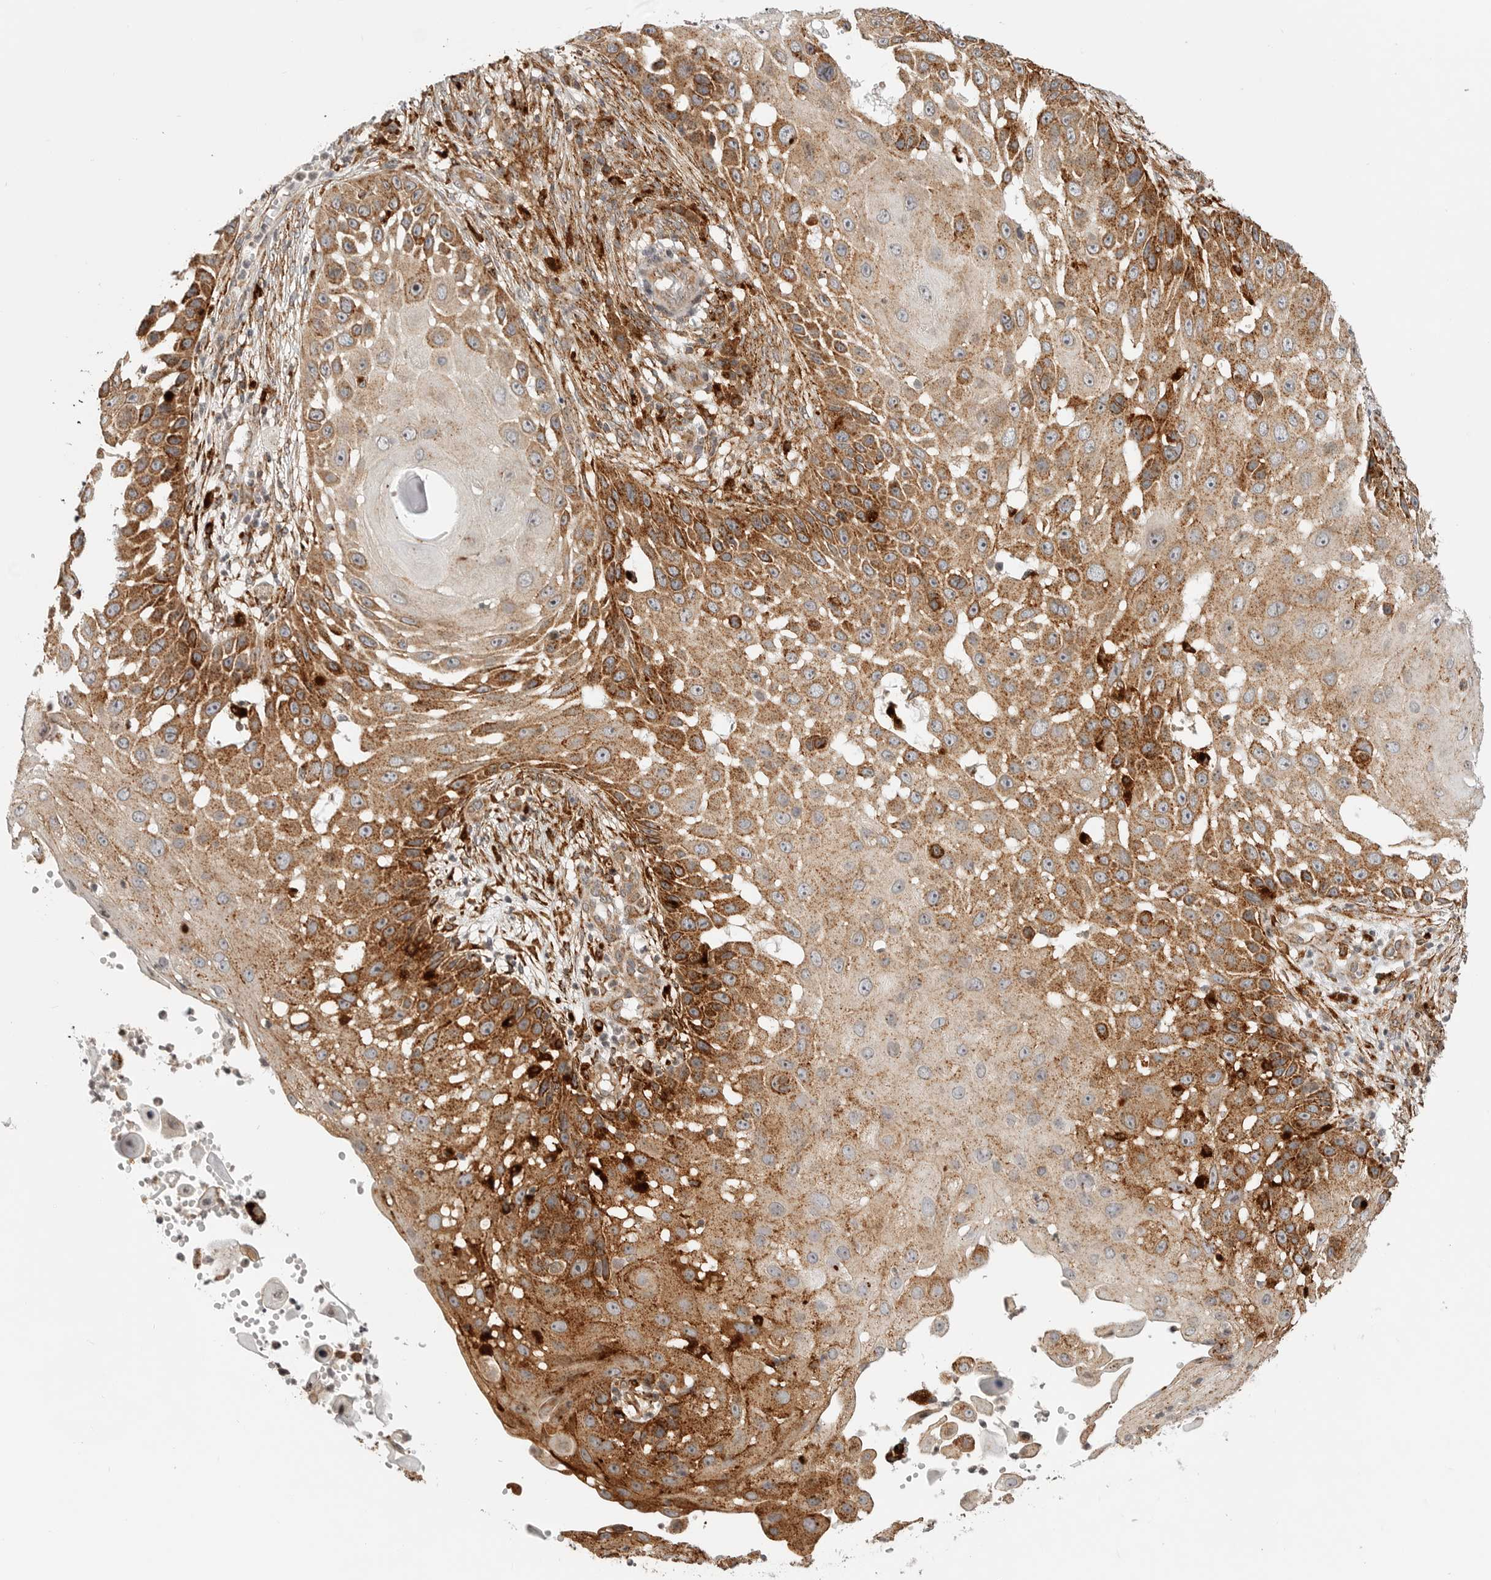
{"staining": {"intensity": "moderate", "quantity": ">75%", "location": "cytoplasmic/membranous"}, "tissue": "skin cancer", "cell_type": "Tumor cells", "image_type": "cancer", "snomed": [{"axis": "morphology", "description": "Squamous cell carcinoma, NOS"}, {"axis": "topography", "description": "Skin"}], "caption": "An image of squamous cell carcinoma (skin) stained for a protein exhibits moderate cytoplasmic/membranous brown staining in tumor cells.", "gene": "IDUA", "patient": {"sex": "female", "age": 44}}